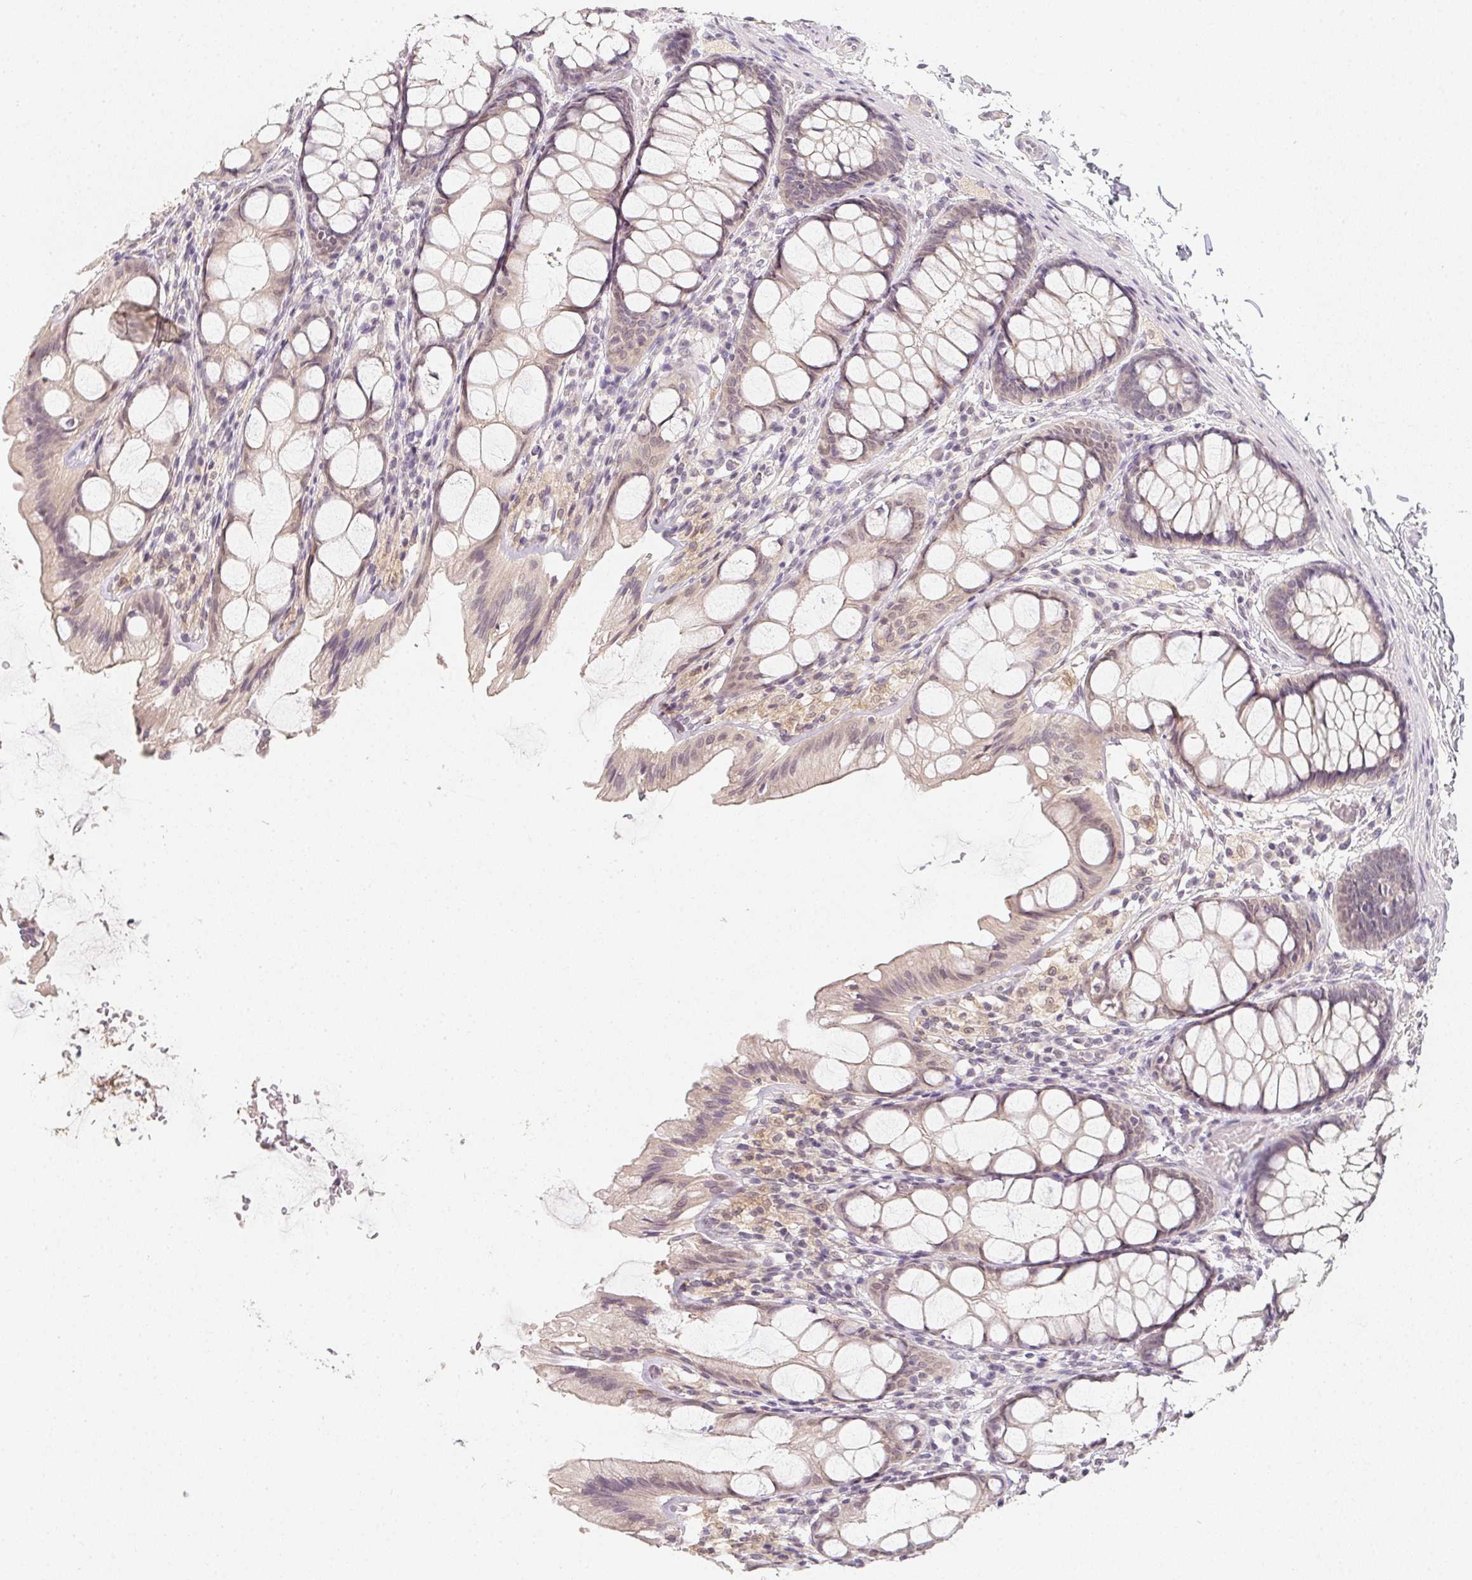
{"staining": {"intensity": "weak", "quantity": "<25%", "location": "cytoplasmic/membranous"}, "tissue": "colon", "cell_type": "Endothelial cells", "image_type": "normal", "snomed": [{"axis": "morphology", "description": "Normal tissue, NOS"}, {"axis": "topography", "description": "Colon"}], "caption": "An immunohistochemistry (IHC) micrograph of normal colon is shown. There is no staining in endothelial cells of colon. The staining was performed using DAB (3,3'-diaminobenzidine) to visualize the protein expression in brown, while the nuclei were stained in blue with hematoxylin (Magnification: 20x).", "gene": "SOAT1", "patient": {"sex": "male", "age": 47}}